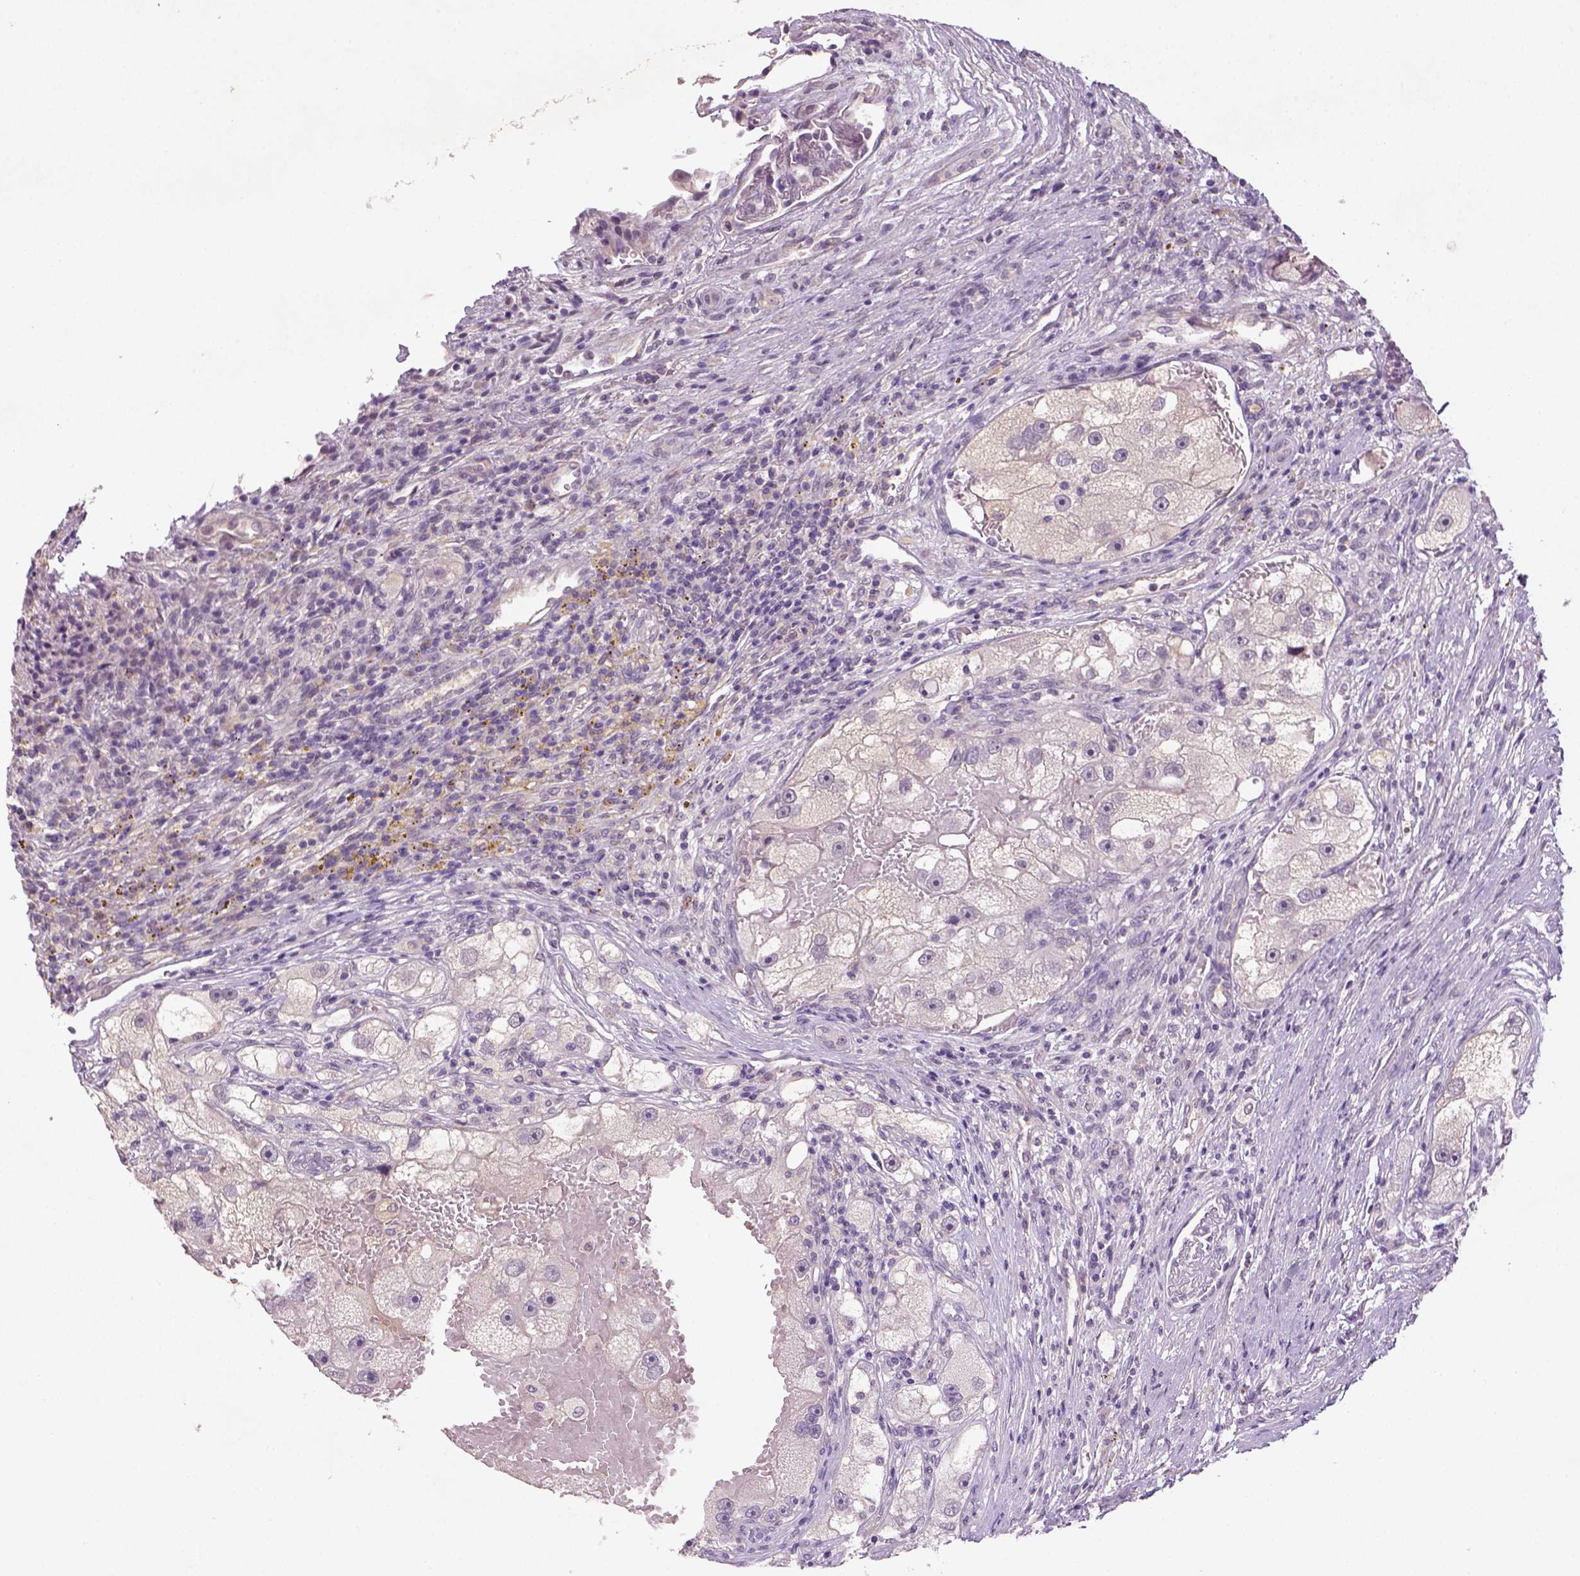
{"staining": {"intensity": "negative", "quantity": "none", "location": "none"}, "tissue": "renal cancer", "cell_type": "Tumor cells", "image_type": "cancer", "snomed": [{"axis": "morphology", "description": "Adenocarcinoma, NOS"}, {"axis": "topography", "description": "Kidney"}], "caption": "Immunohistochemistry (IHC) of human renal cancer shows no staining in tumor cells. Brightfield microscopy of immunohistochemistry (IHC) stained with DAB (brown) and hematoxylin (blue), captured at high magnification.", "gene": "NLGN2", "patient": {"sex": "male", "age": 63}}